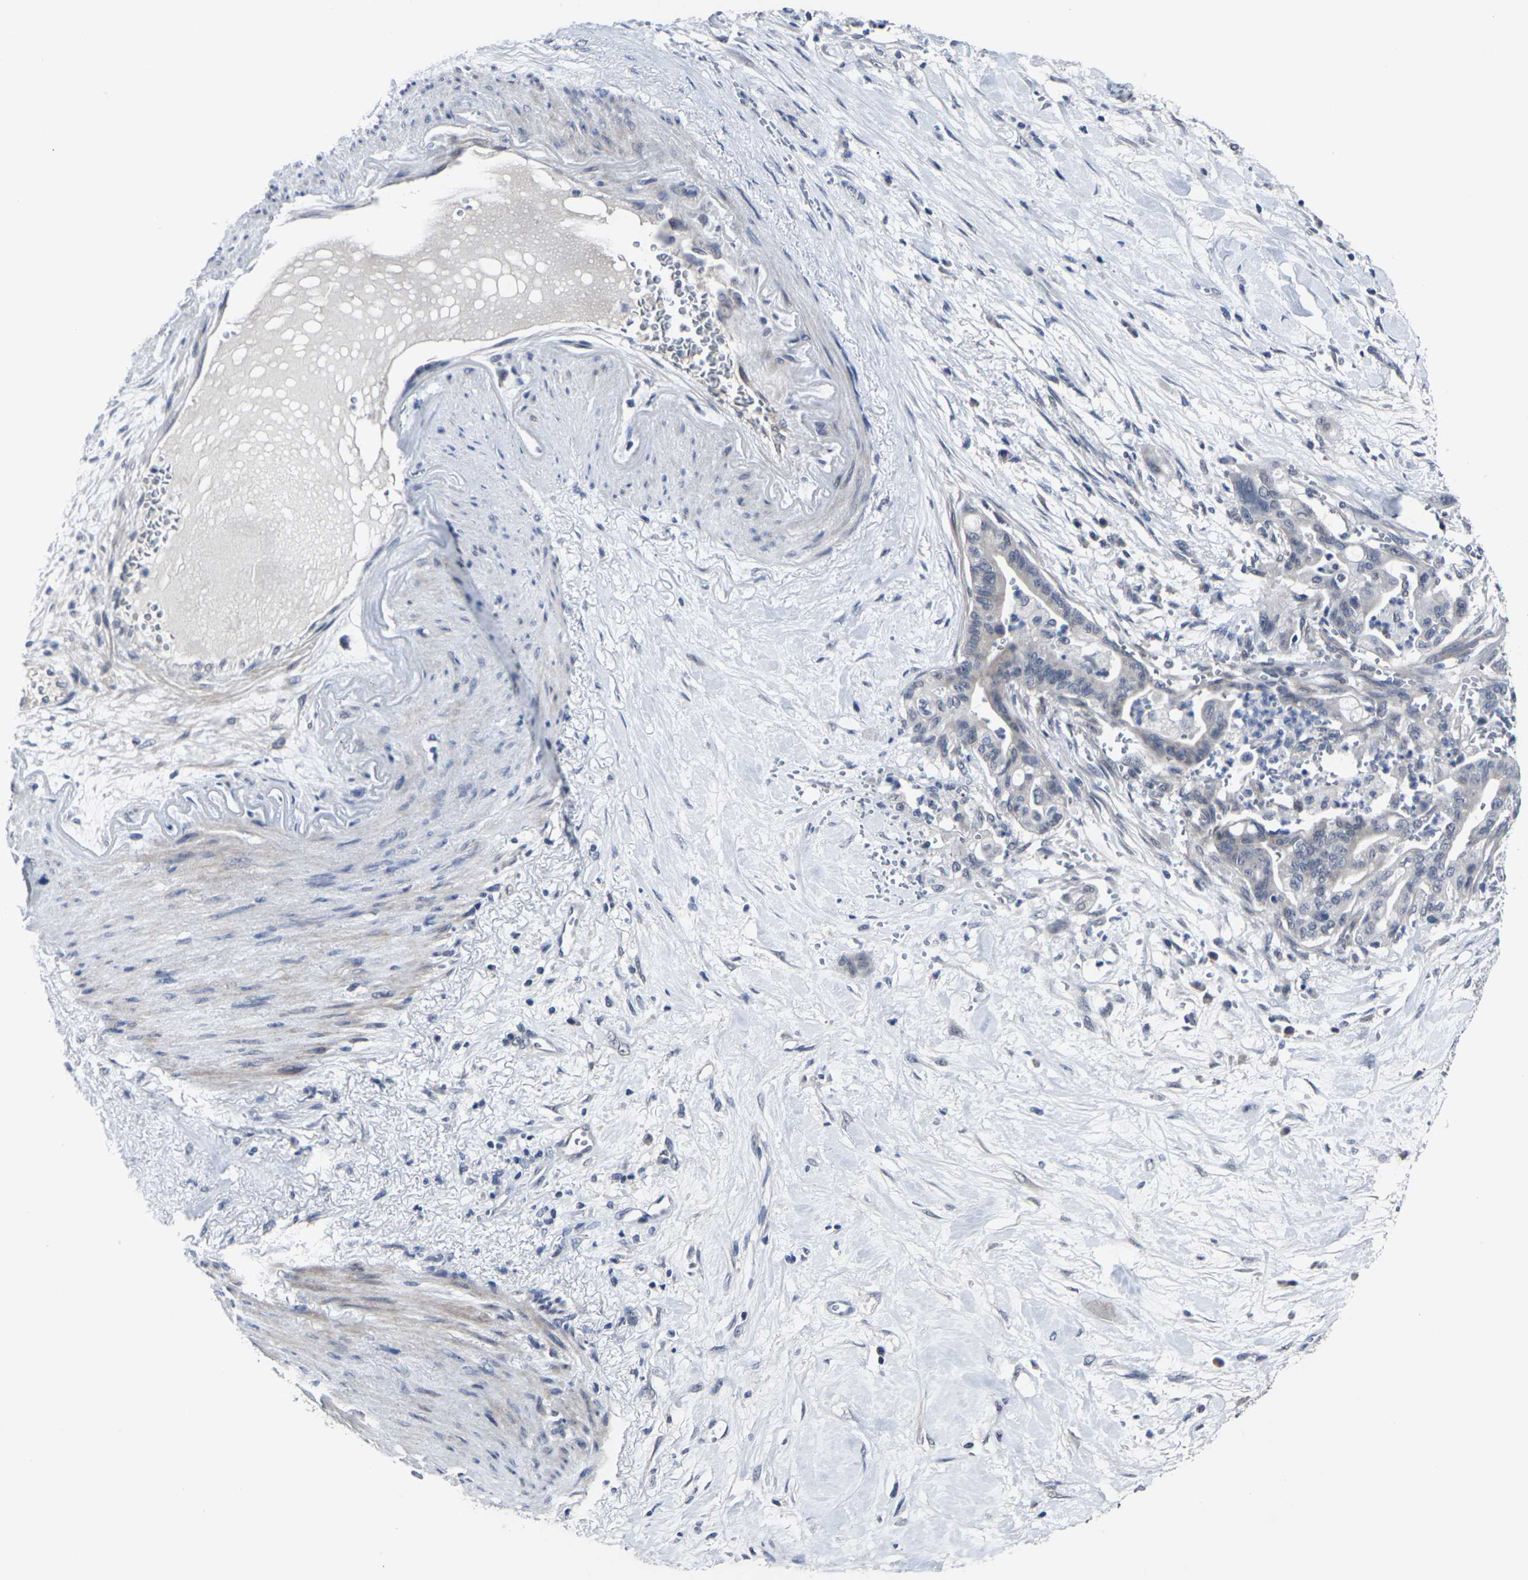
{"staining": {"intensity": "weak", "quantity": "<25%", "location": "cytoplasmic/membranous"}, "tissue": "pancreatic cancer", "cell_type": "Tumor cells", "image_type": "cancer", "snomed": [{"axis": "morphology", "description": "Adenocarcinoma, NOS"}, {"axis": "topography", "description": "Pancreas"}], "caption": "This micrograph is of adenocarcinoma (pancreatic) stained with IHC to label a protein in brown with the nuclei are counter-stained blue. There is no staining in tumor cells.", "gene": "MSANTD4", "patient": {"sex": "male", "age": 70}}